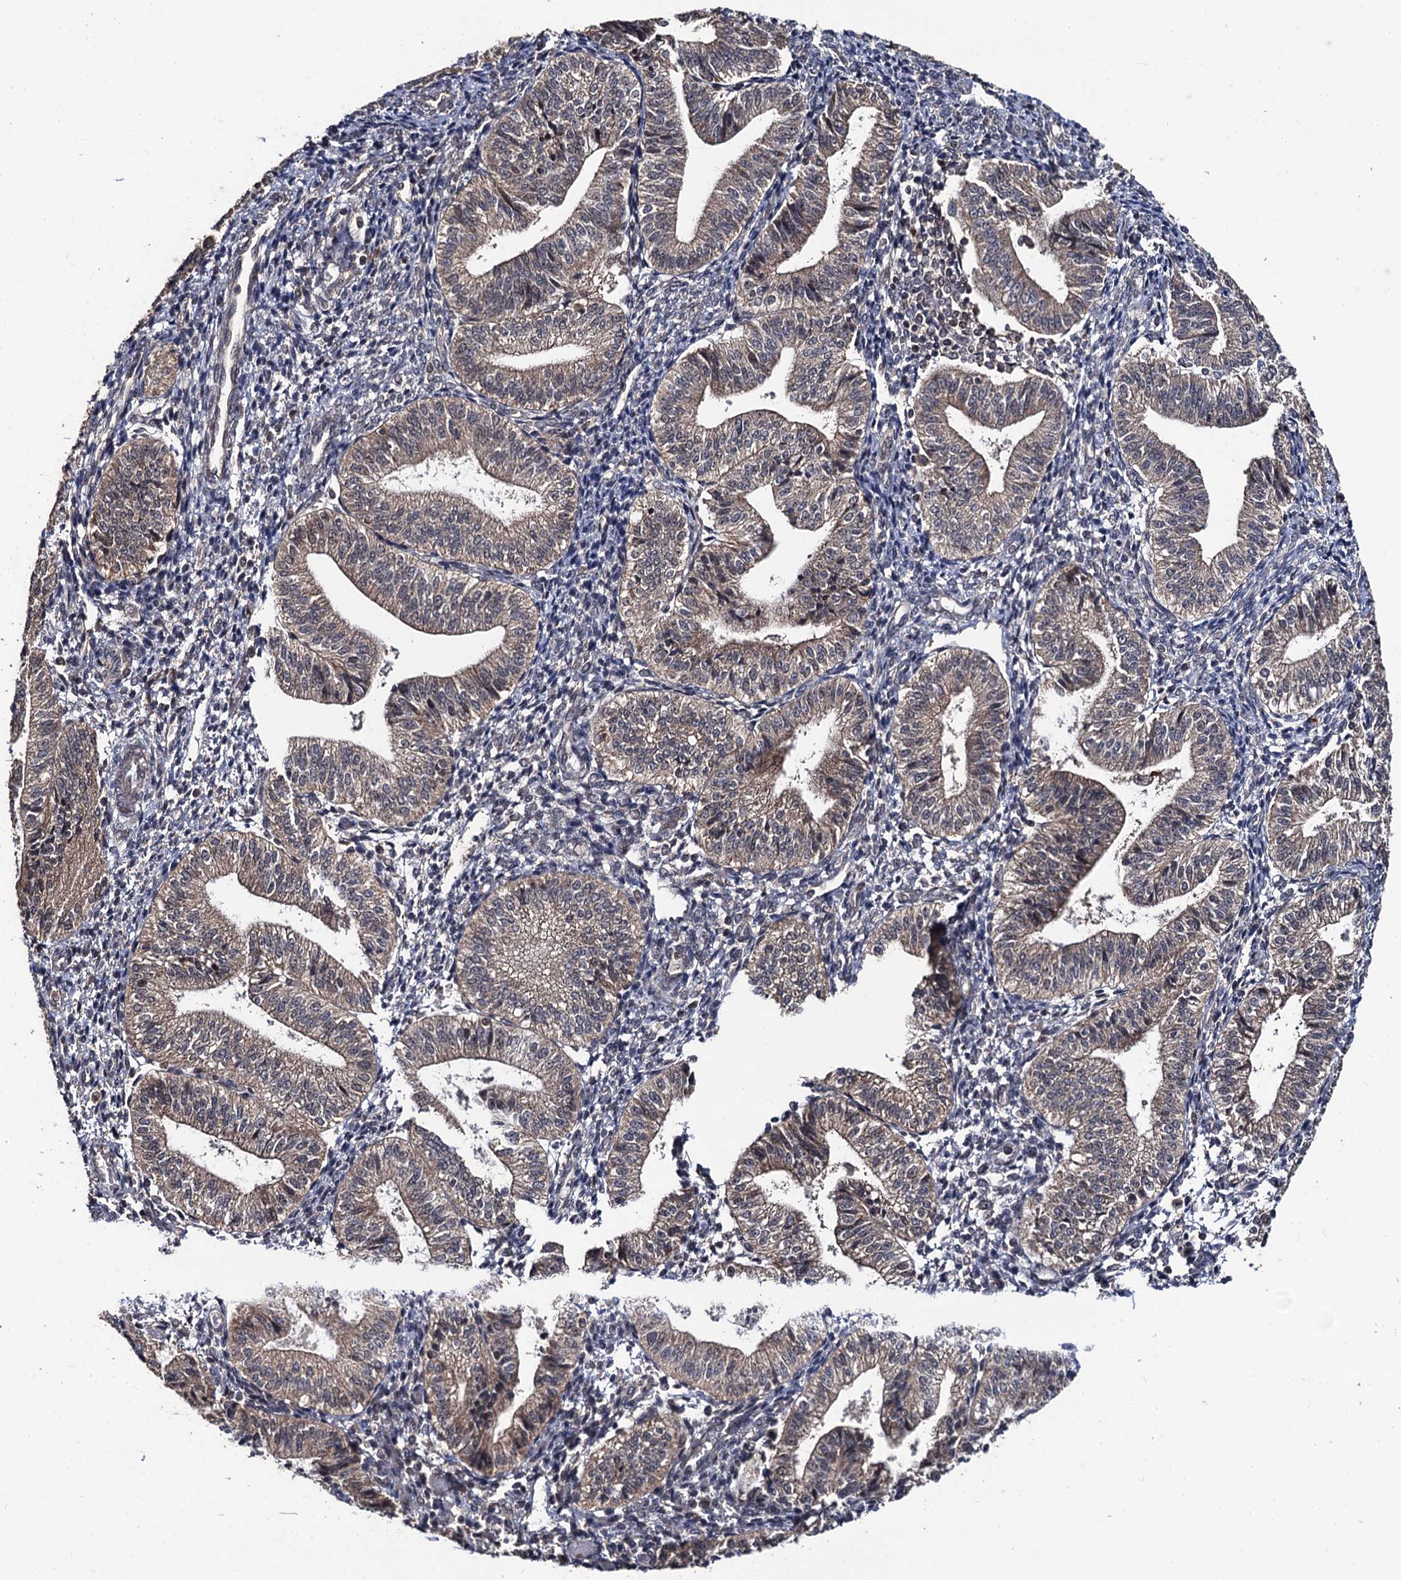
{"staining": {"intensity": "negative", "quantity": "none", "location": "none"}, "tissue": "endometrium", "cell_type": "Cells in endometrial stroma", "image_type": "normal", "snomed": [{"axis": "morphology", "description": "Normal tissue, NOS"}, {"axis": "topography", "description": "Endometrium"}], "caption": "The image demonstrates no significant expression in cells in endometrial stroma of endometrium.", "gene": "LRRC63", "patient": {"sex": "female", "age": 34}}